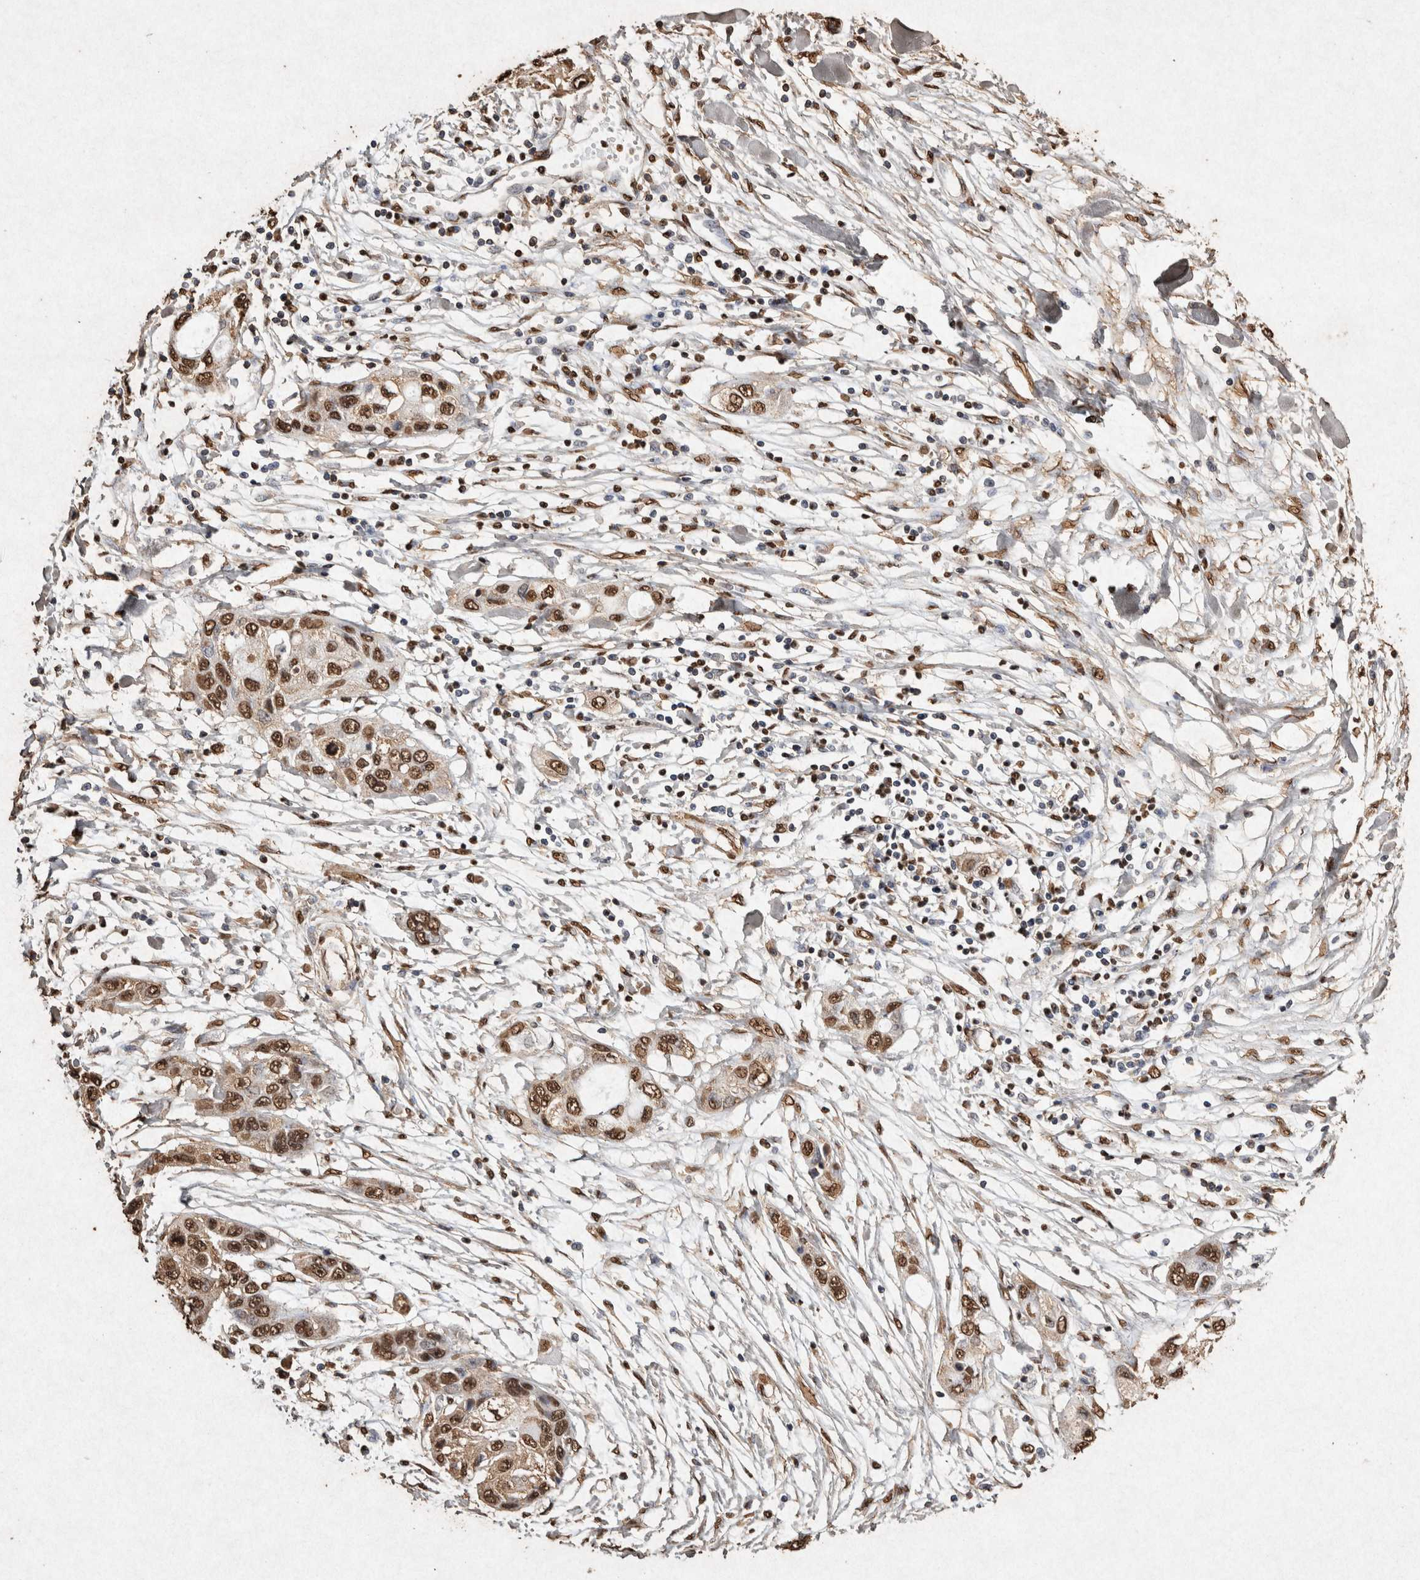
{"staining": {"intensity": "moderate", "quantity": ">75%", "location": "nuclear"}, "tissue": "pancreatic cancer", "cell_type": "Tumor cells", "image_type": "cancer", "snomed": [{"axis": "morphology", "description": "Adenocarcinoma, NOS"}, {"axis": "topography", "description": "Pancreas"}], "caption": "Human pancreatic cancer (adenocarcinoma) stained for a protein (brown) demonstrates moderate nuclear positive staining in about >75% of tumor cells.", "gene": "FSTL3", "patient": {"sex": "female", "age": 70}}